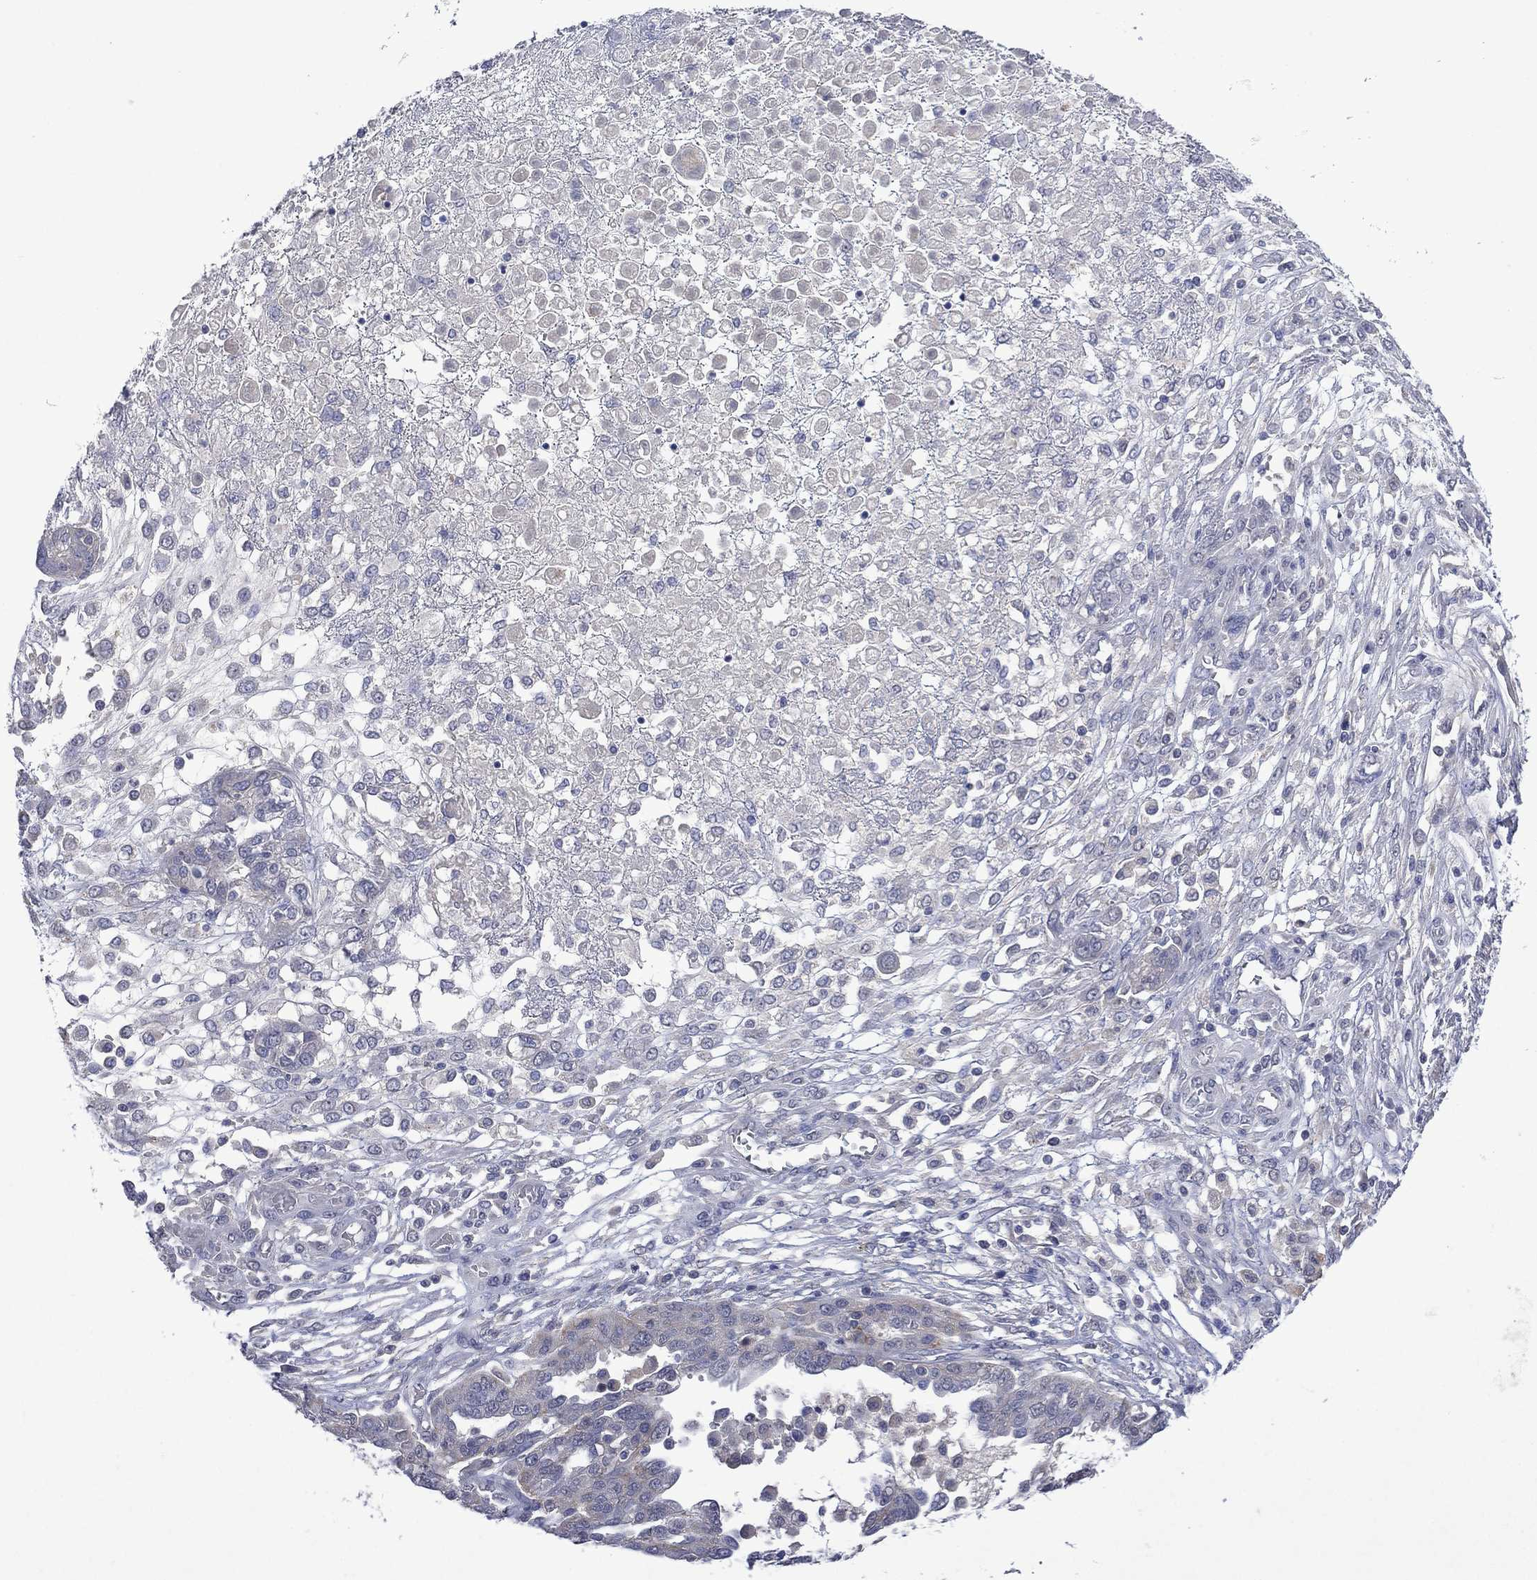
{"staining": {"intensity": "negative", "quantity": "none", "location": "none"}, "tissue": "ovarian cancer", "cell_type": "Tumor cells", "image_type": "cancer", "snomed": [{"axis": "morphology", "description": "Cystadenocarcinoma, serous, NOS"}, {"axis": "topography", "description": "Ovary"}], "caption": "The immunohistochemistry (IHC) photomicrograph has no significant positivity in tumor cells of serous cystadenocarcinoma (ovarian) tissue.", "gene": "ASB10", "patient": {"sex": "female", "age": 67}}